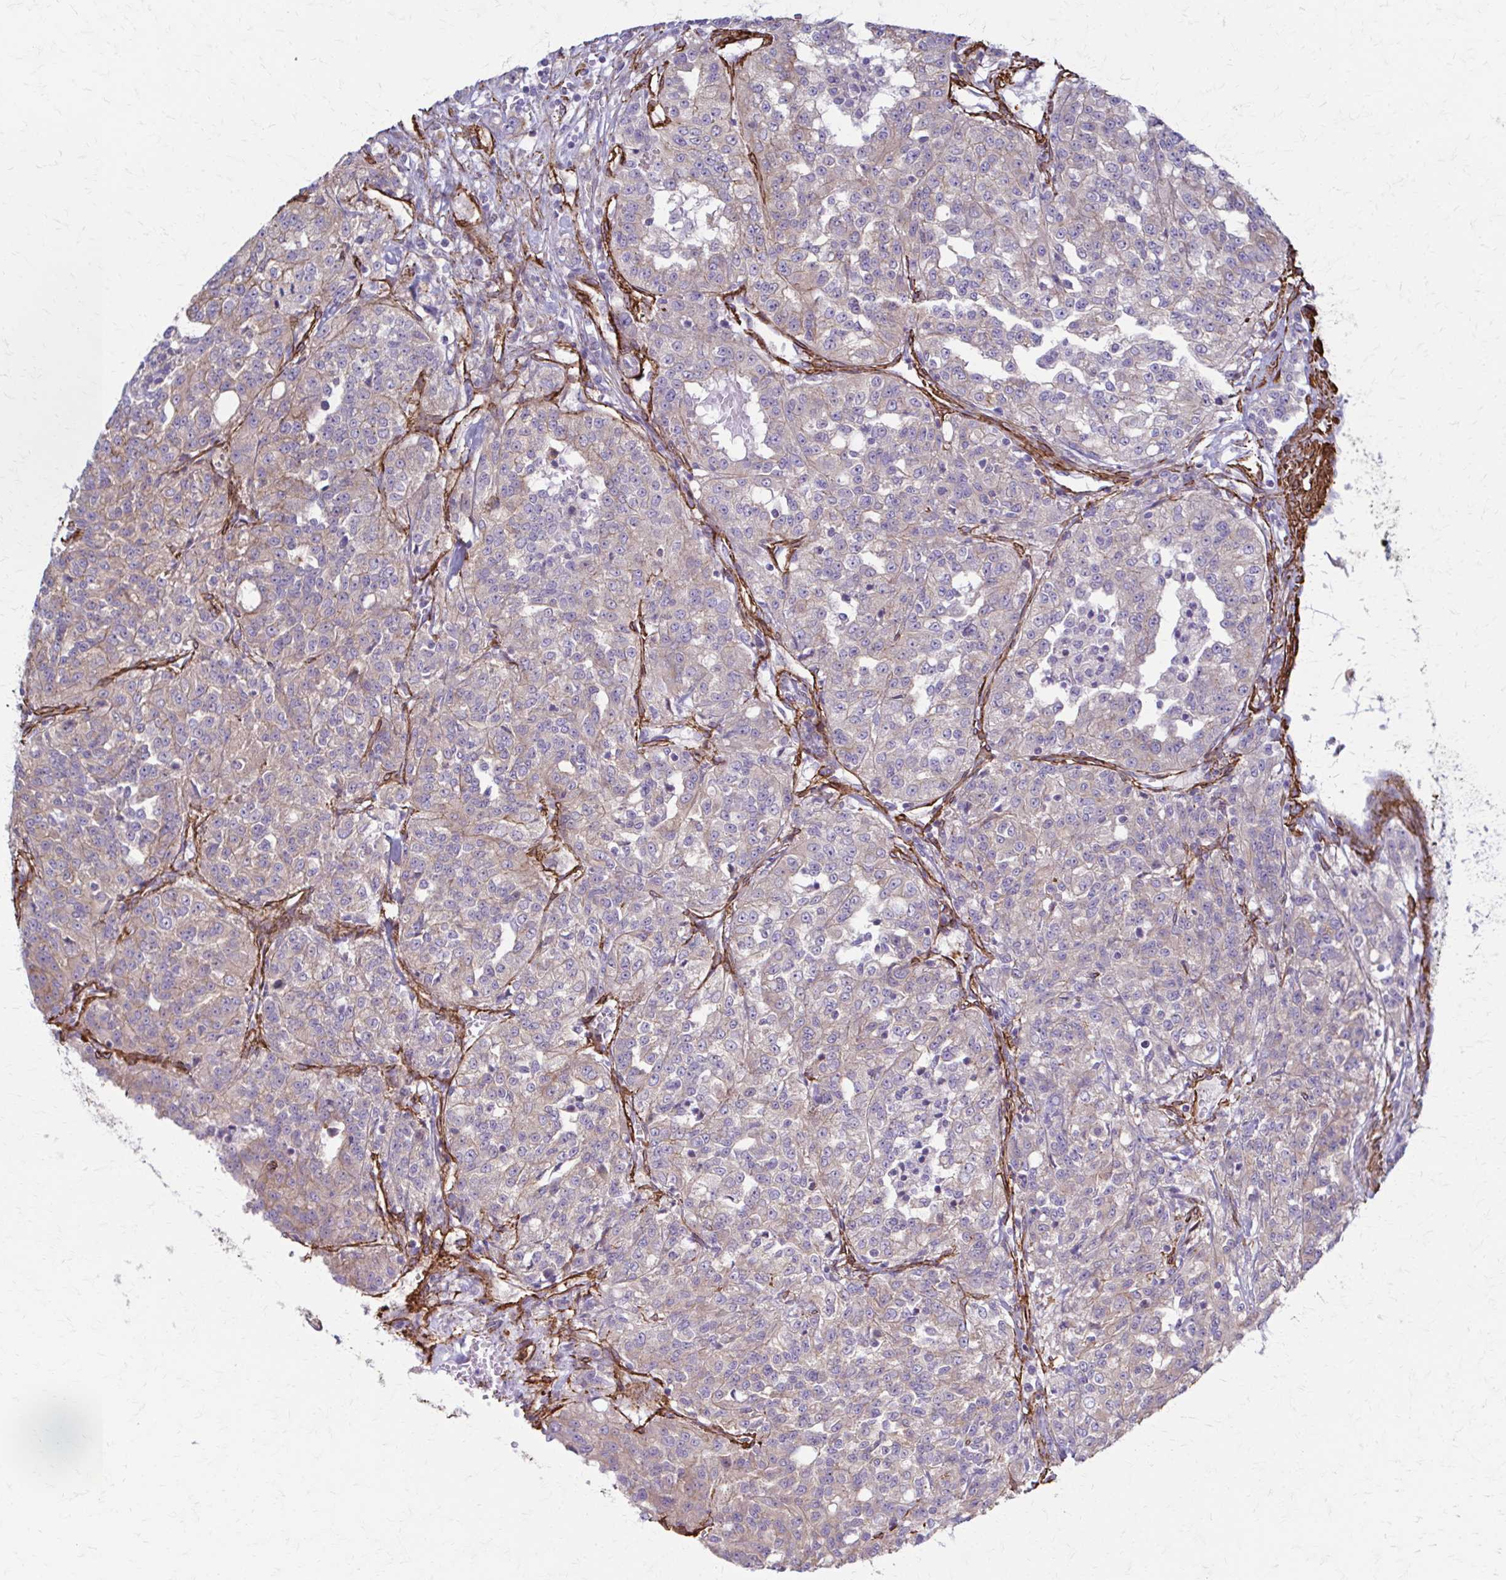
{"staining": {"intensity": "weak", "quantity": "25%-75%", "location": "cytoplasmic/membranous"}, "tissue": "renal cancer", "cell_type": "Tumor cells", "image_type": "cancer", "snomed": [{"axis": "morphology", "description": "Adenocarcinoma, NOS"}, {"axis": "topography", "description": "Kidney"}], "caption": "Immunohistochemical staining of human adenocarcinoma (renal) shows low levels of weak cytoplasmic/membranous protein positivity in about 25%-75% of tumor cells. The staining is performed using DAB brown chromogen to label protein expression. The nuclei are counter-stained blue using hematoxylin.", "gene": "TIMMDC1", "patient": {"sex": "female", "age": 63}}